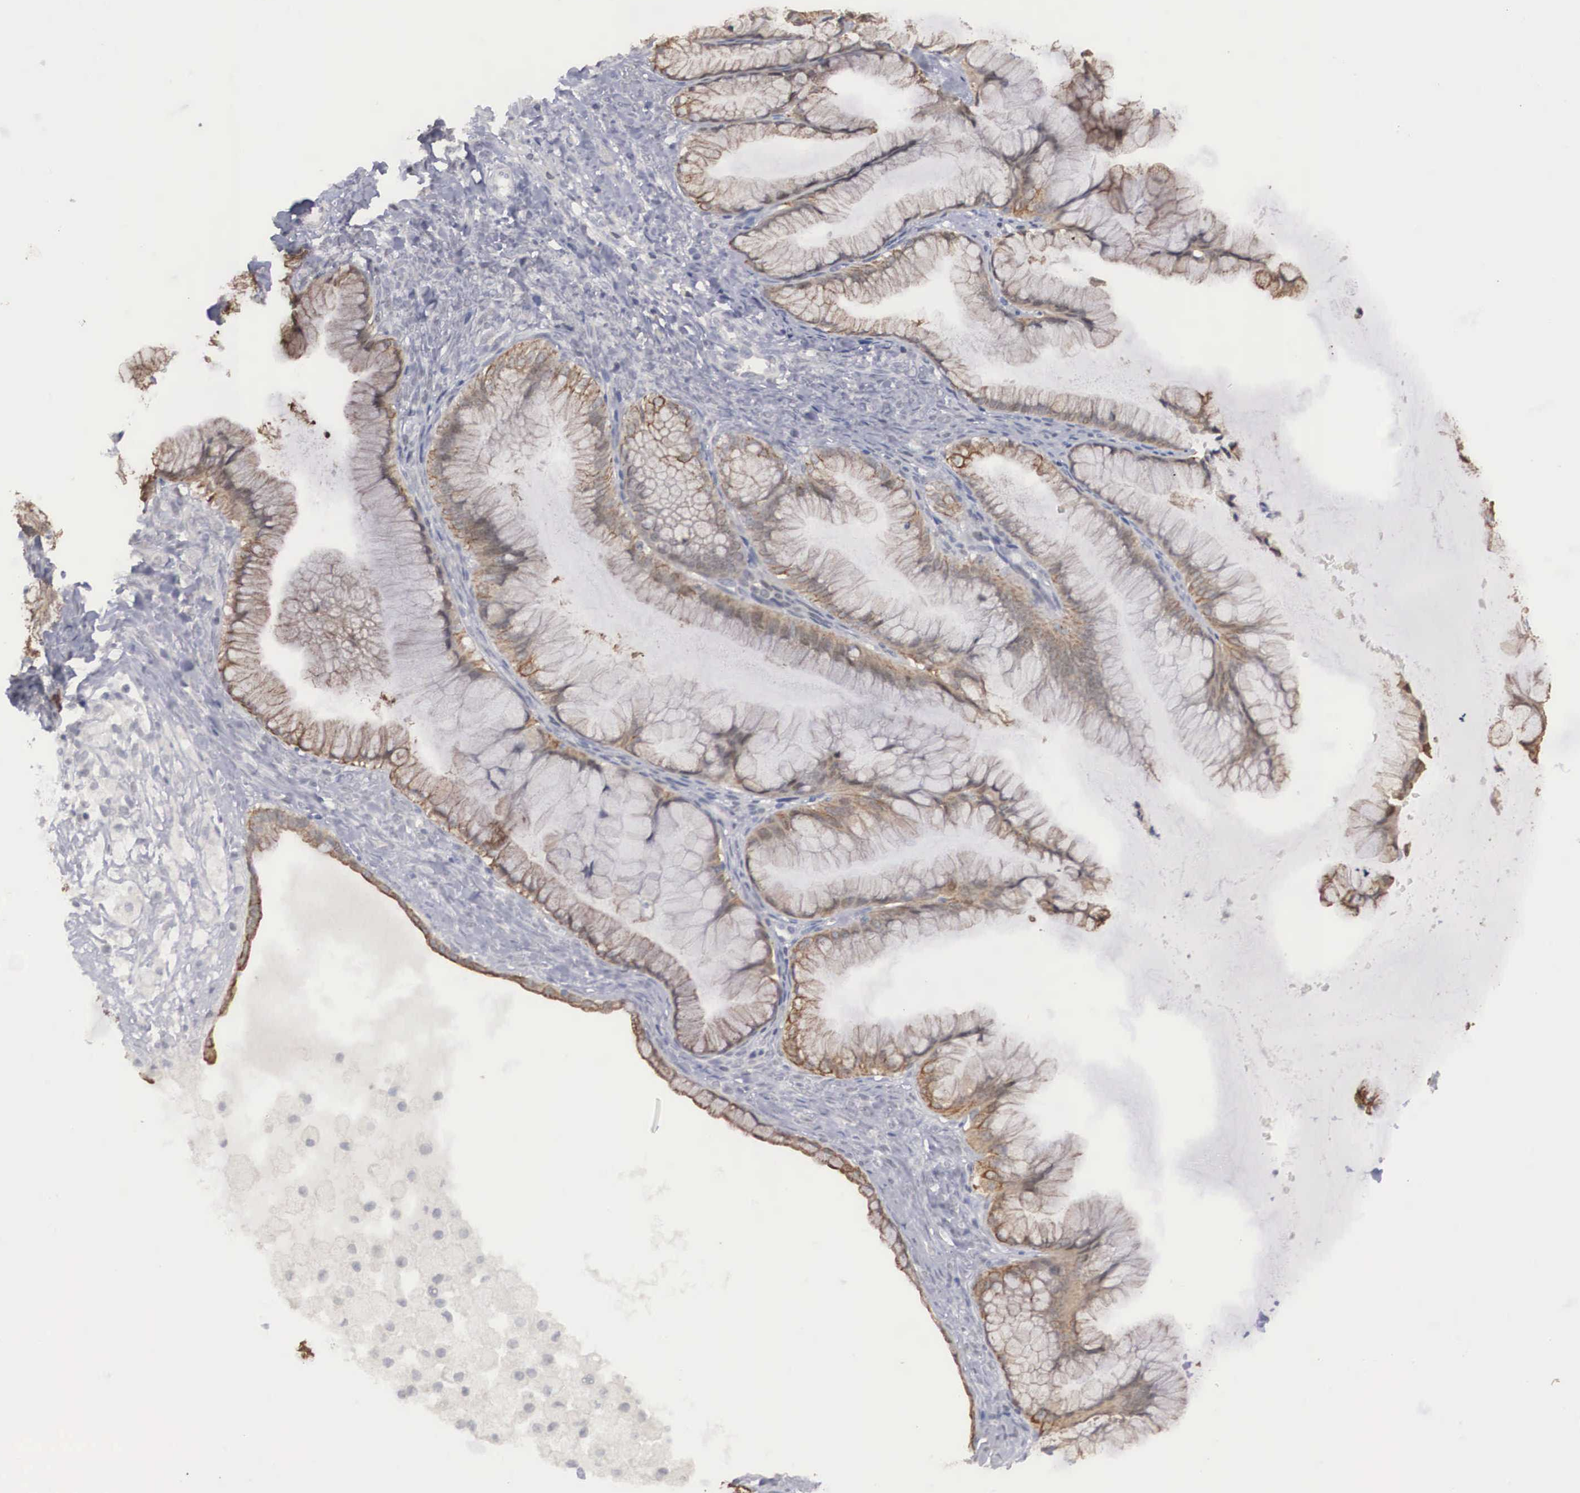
{"staining": {"intensity": "weak", "quantity": "25%-75%", "location": "cytoplasmic/membranous"}, "tissue": "ovarian cancer", "cell_type": "Tumor cells", "image_type": "cancer", "snomed": [{"axis": "morphology", "description": "Cystadenocarcinoma, mucinous, NOS"}, {"axis": "topography", "description": "Ovary"}], "caption": "IHC photomicrograph of neoplastic tissue: ovarian cancer (mucinous cystadenocarcinoma) stained using immunohistochemistry (IHC) shows low levels of weak protein expression localized specifically in the cytoplasmic/membranous of tumor cells, appearing as a cytoplasmic/membranous brown color.", "gene": "WDR89", "patient": {"sex": "female", "age": 41}}